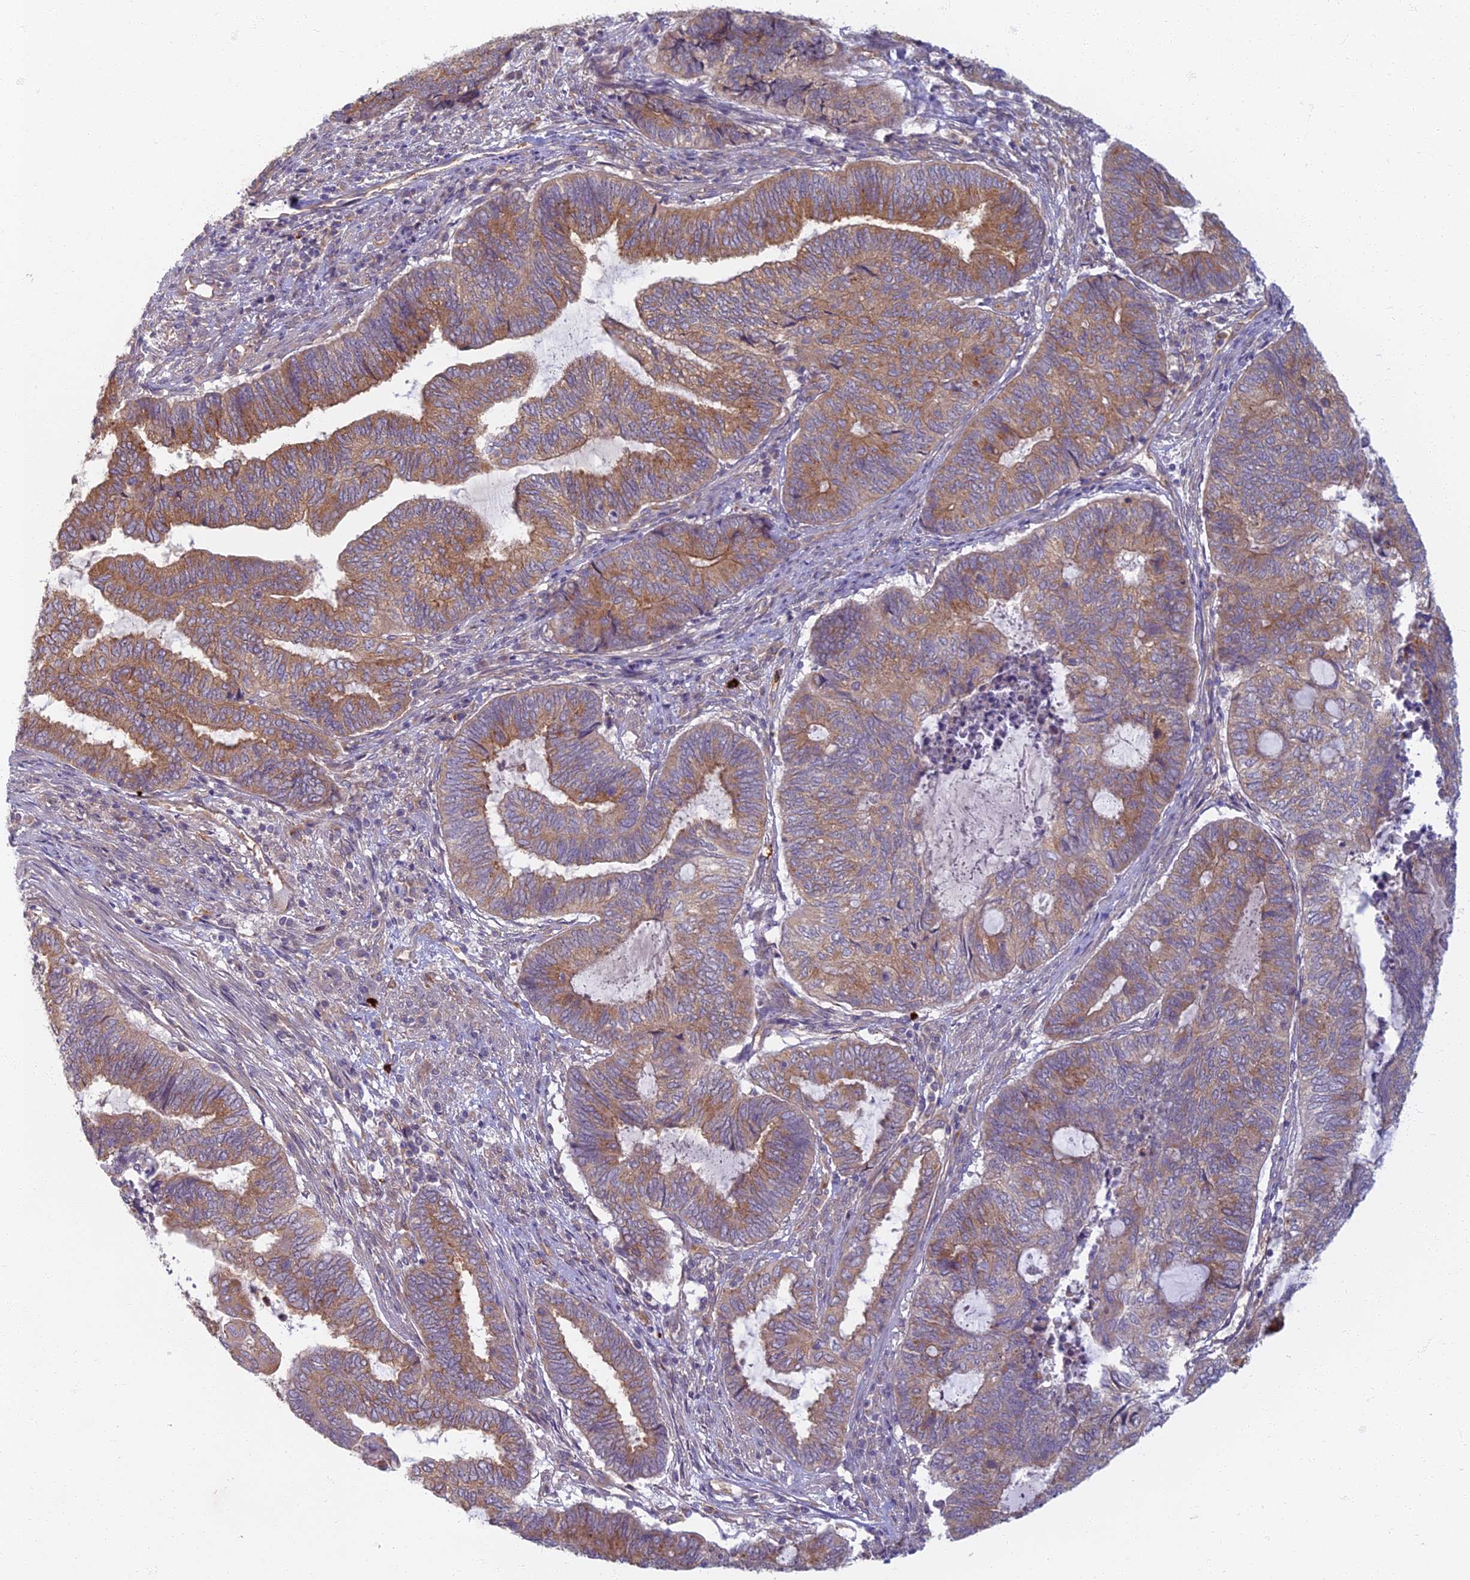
{"staining": {"intensity": "moderate", "quantity": ">75%", "location": "cytoplasmic/membranous"}, "tissue": "endometrial cancer", "cell_type": "Tumor cells", "image_type": "cancer", "snomed": [{"axis": "morphology", "description": "Adenocarcinoma, NOS"}, {"axis": "topography", "description": "Uterus"}, {"axis": "topography", "description": "Endometrium"}], "caption": "Moderate cytoplasmic/membranous protein staining is identified in about >75% of tumor cells in endometrial adenocarcinoma.", "gene": "PROX2", "patient": {"sex": "female", "age": 70}}